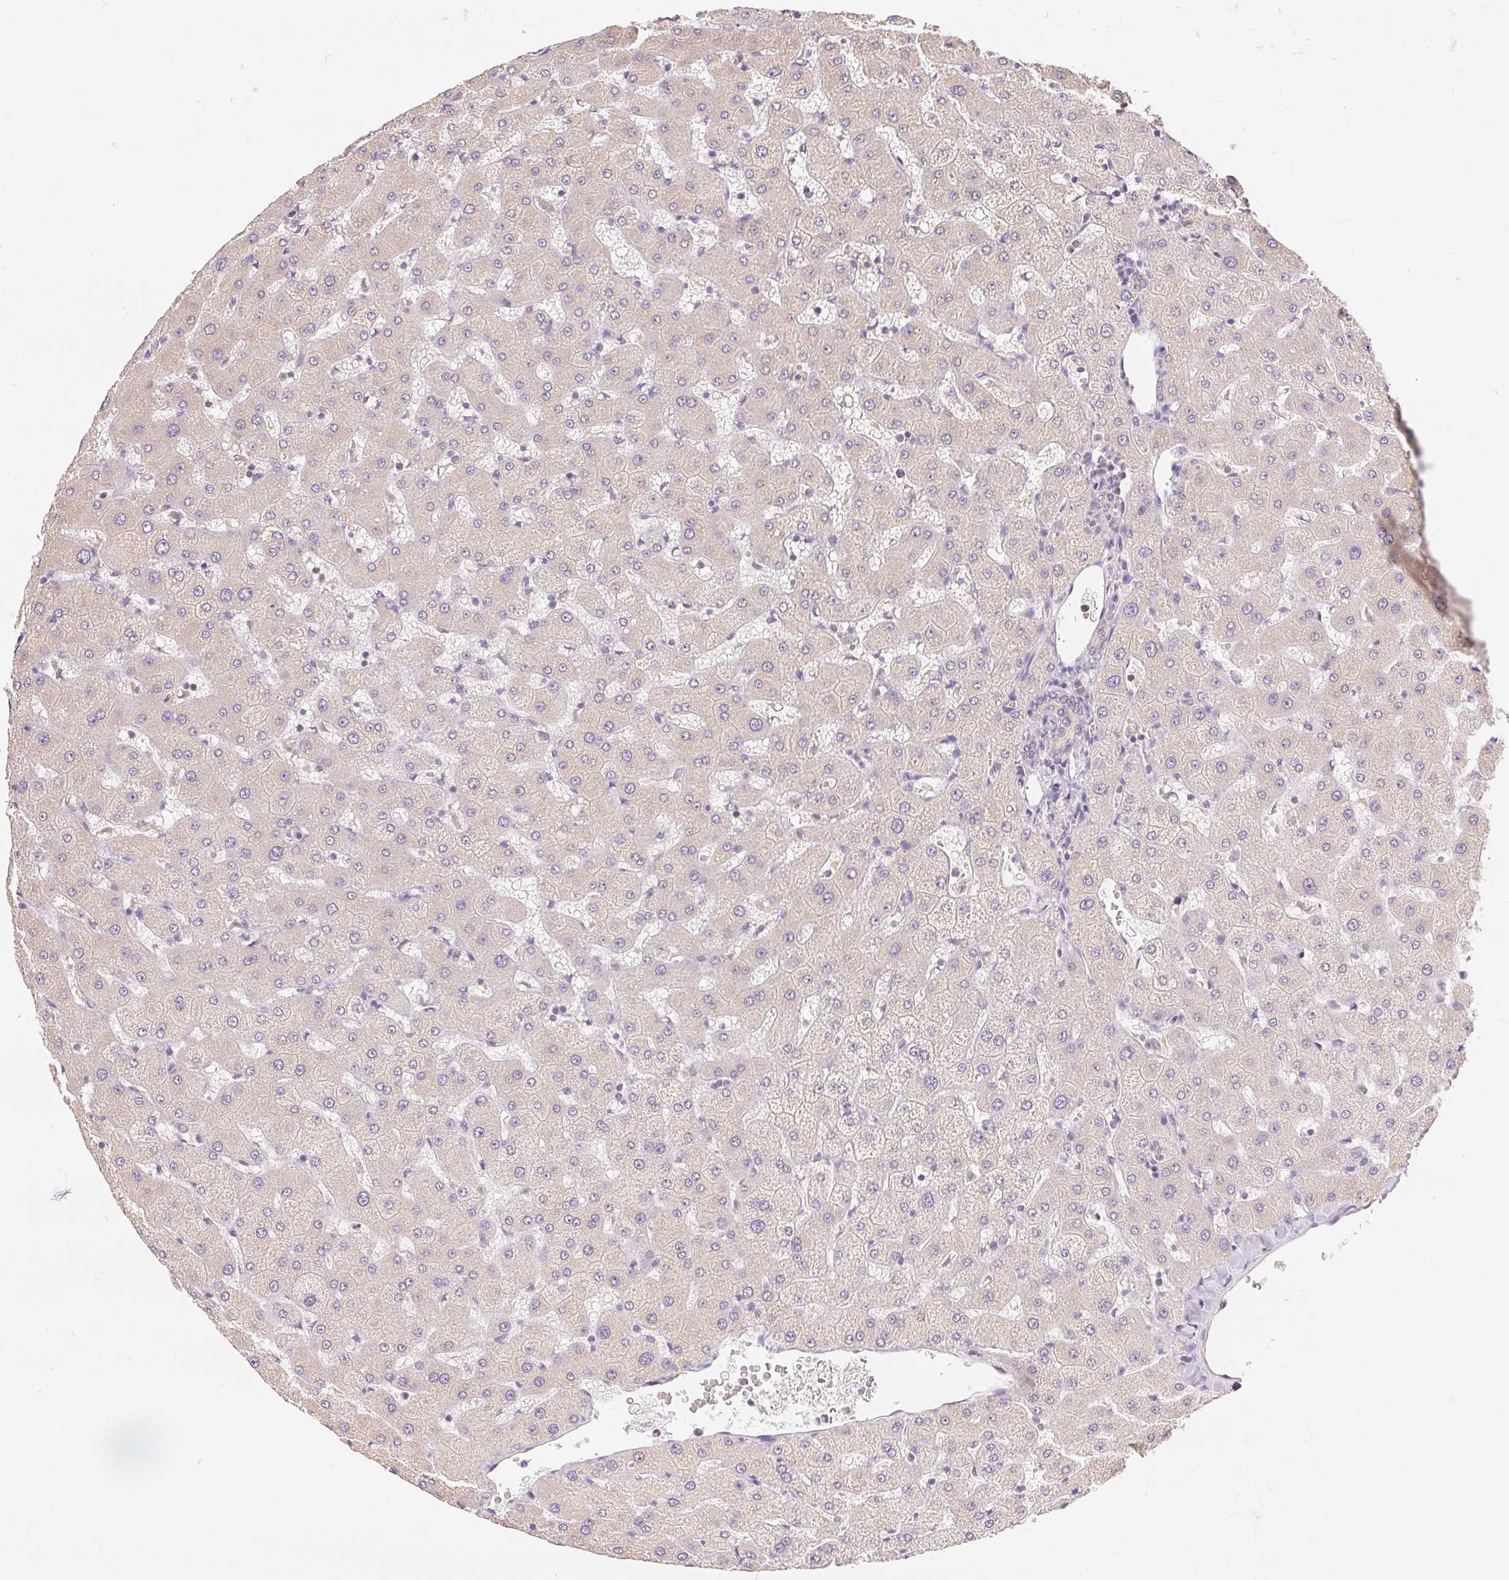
{"staining": {"intensity": "negative", "quantity": "none", "location": "none"}, "tissue": "liver", "cell_type": "Cholangiocytes", "image_type": "normal", "snomed": [{"axis": "morphology", "description": "Normal tissue, NOS"}, {"axis": "topography", "description": "Liver"}], "caption": "Image shows no significant protein expression in cholangiocytes of benign liver. (DAB (3,3'-diaminobenzidine) IHC visualized using brightfield microscopy, high magnification).", "gene": "SEZ6L2", "patient": {"sex": "female", "age": 63}}